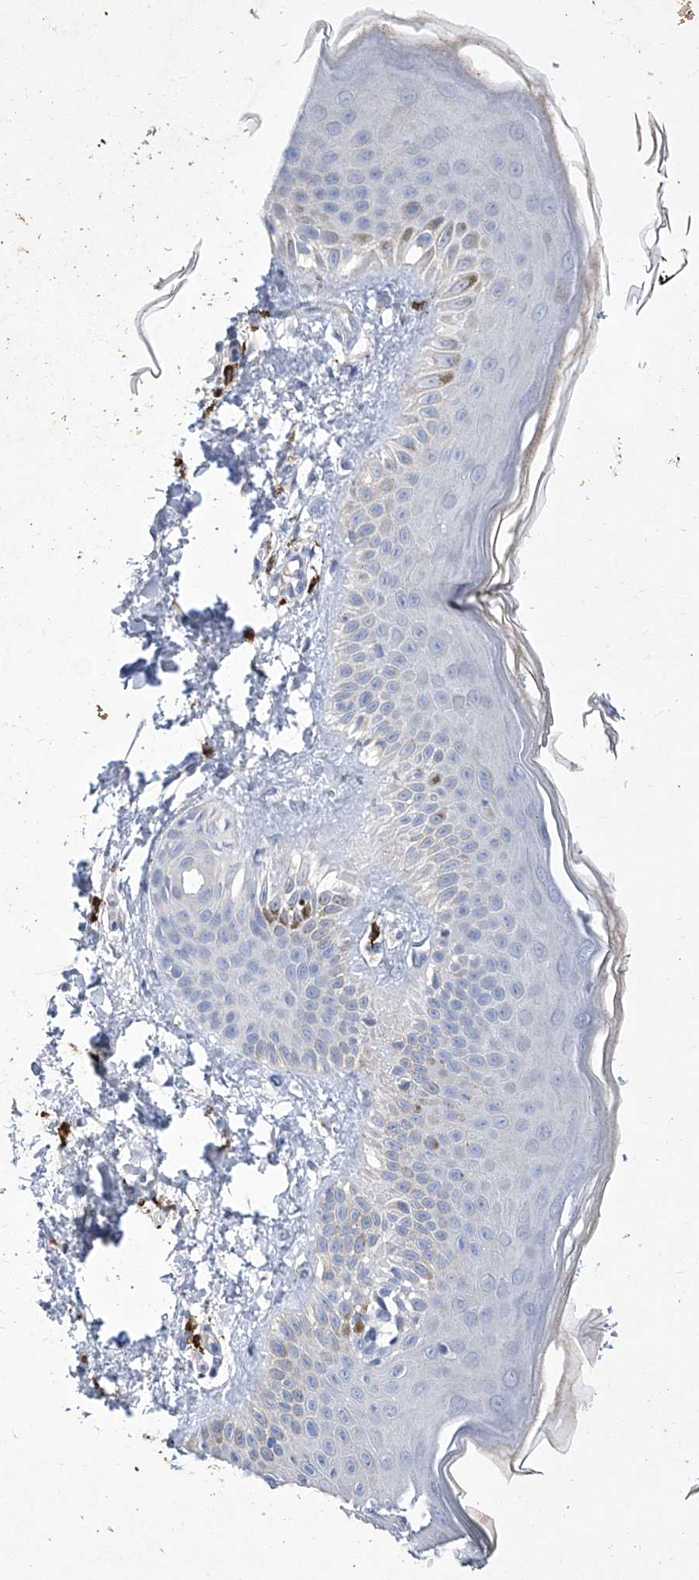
{"staining": {"intensity": "negative", "quantity": "none", "location": "none"}, "tissue": "skin", "cell_type": "Fibroblasts", "image_type": "normal", "snomed": [{"axis": "morphology", "description": "Normal tissue, NOS"}, {"axis": "topography", "description": "Skin"}], "caption": "The image exhibits no staining of fibroblasts in normal skin.", "gene": "IFNL2", "patient": {"sex": "male", "age": 52}}